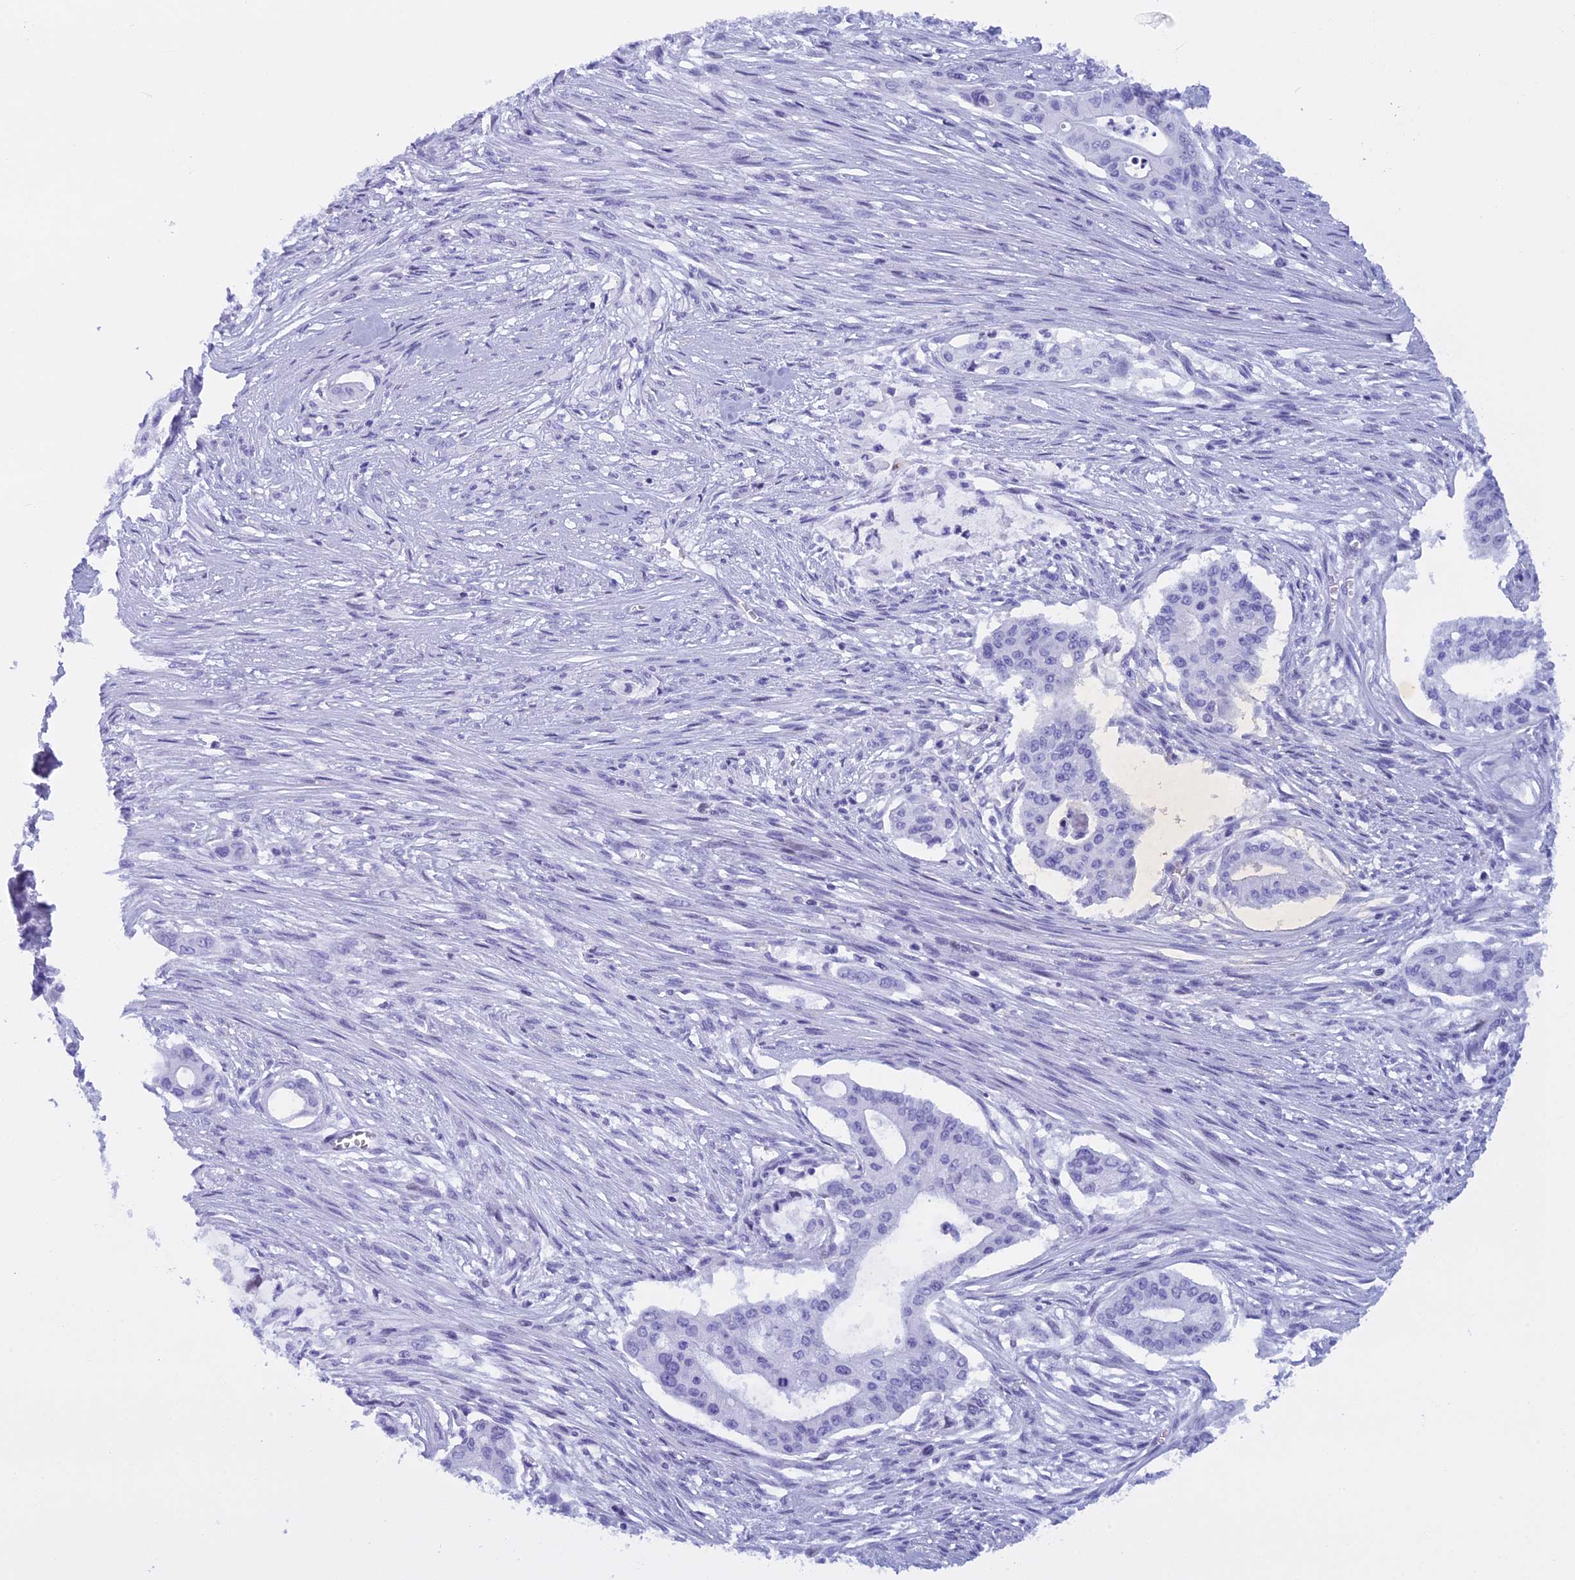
{"staining": {"intensity": "negative", "quantity": "none", "location": "none"}, "tissue": "pancreatic cancer", "cell_type": "Tumor cells", "image_type": "cancer", "snomed": [{"axis": "morphology", "description": "Adenocarcinoma, NOS"}, {"axis": "topography", "description": "Pancreas"}], "caption": "Tumor cells show no significant staining in adenocarcinoma (pancreatic).", "gene": "KCTD21", "patient": {"sex": "male", "age": 46}}